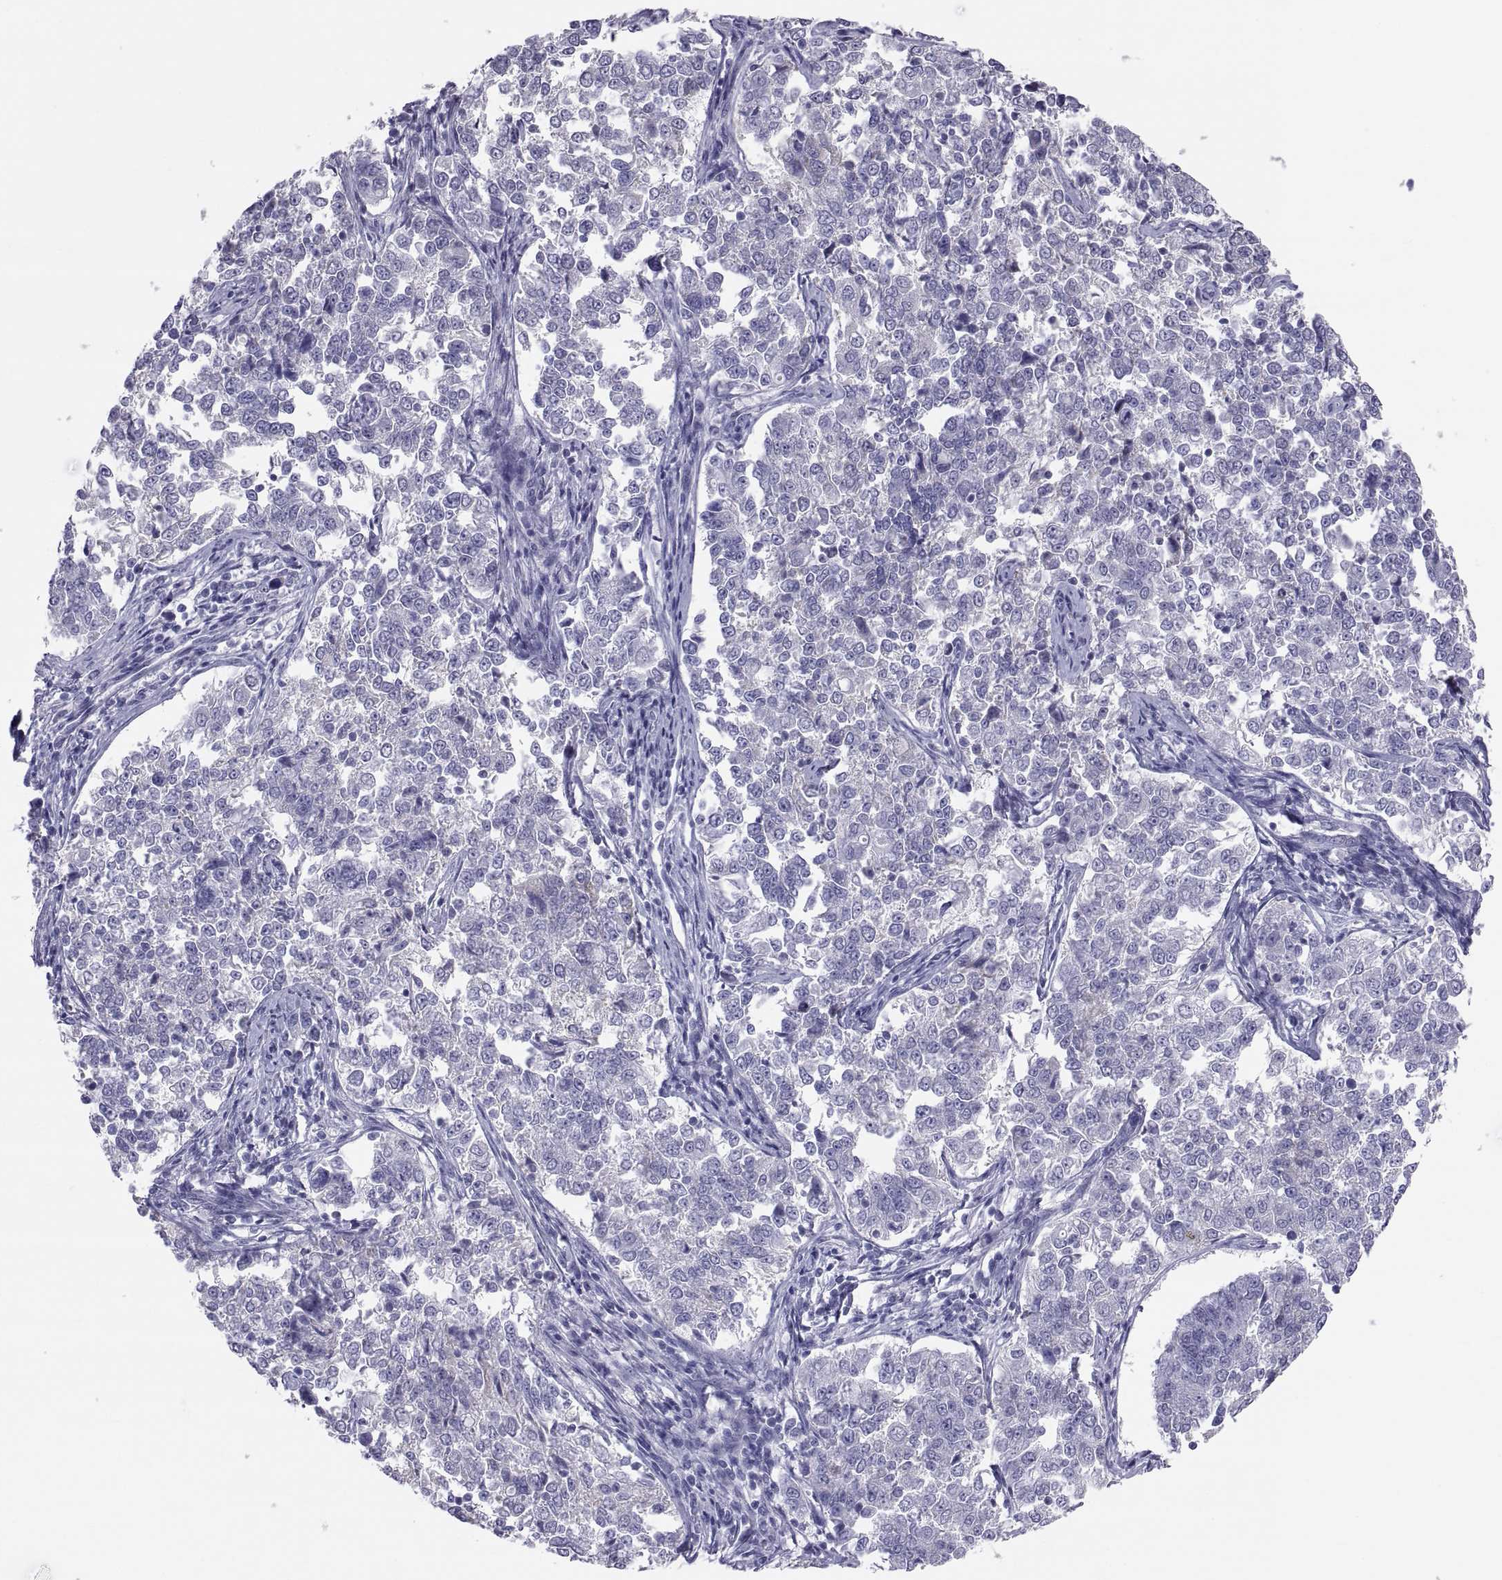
{"staining": {"intensity": "negative", "quantity": "none", "location": "none"}, "tissue": "endometrial cancer", "cell_type": "Tumor cells", "image_type": "cancer", "snomed": [{"axis": "morphology", "description": "Adenocarcinoma, NOS"}, {"axis": "topography", "description": "Endometrium"}], "caption": "The immunohistochemistry (IHC) image has no significant positivity in tumor cells of endometrial cancer tissue.", "gene": "FAM170A", "patient": {"sex": "female", "age": 43}}